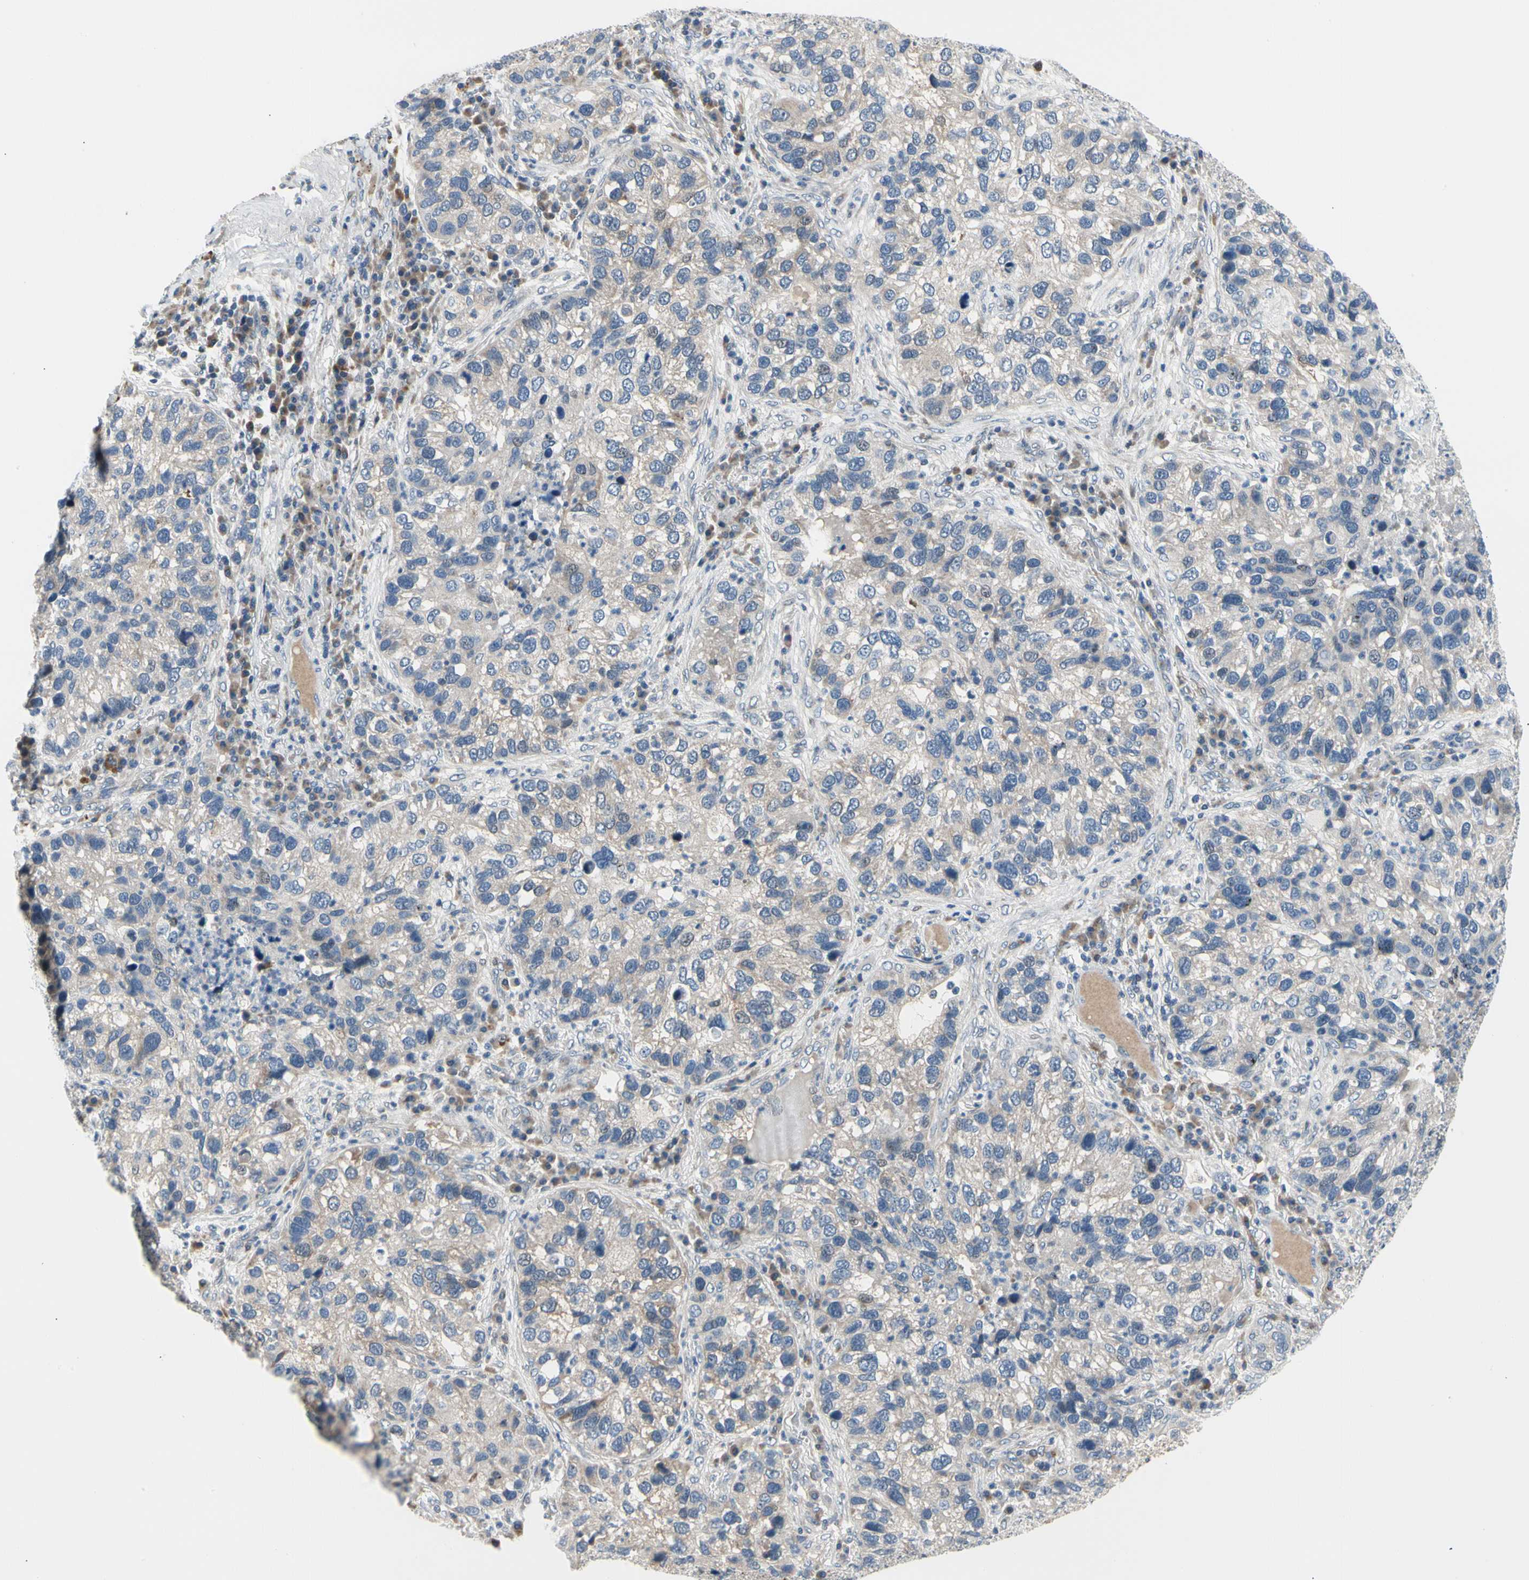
{"staining": {"intensity": "negative", "quantity": "none", "location": "none"}, "tissue": "lung cancer", "cell_type": "Tumor cells", "image_type": "cancer", "snomed": [{"axis": "morphology", "description": "Normal tissue, NOS"}, {"axis": "morphology", "description": "Adenocarcinoma, NOS"}, {"axis": "topography", "description": "Bronchus"}, {"axis": "topography", "description": "Lung"}], "caption": "Human lung cancer (adenocarcinoma) stained for a protein using IHC shows no expression in tumor cells.", "gene": "NFASC", "patient": {"sex": "male", "age": 54}}